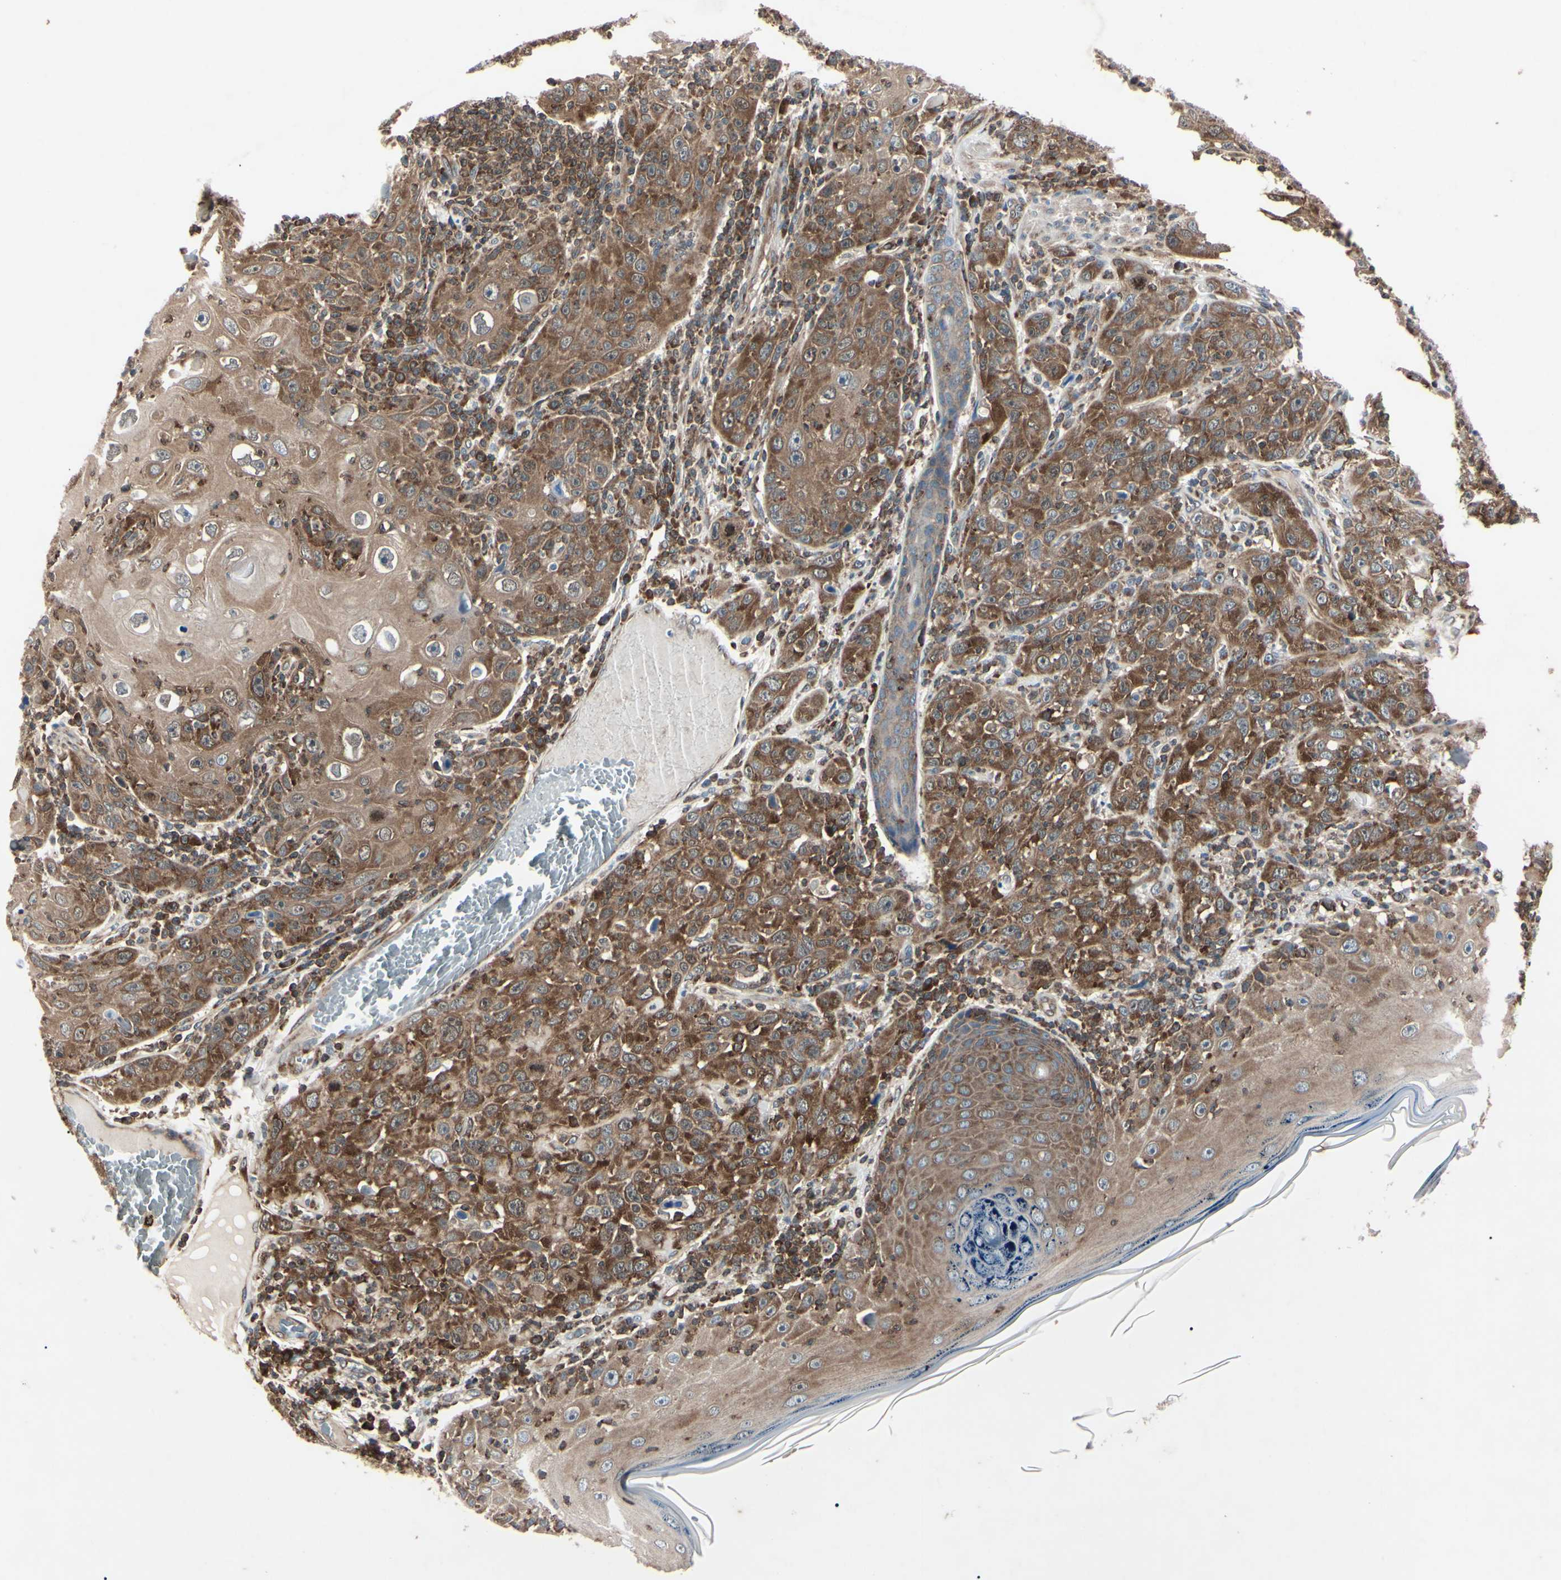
{"staining": {"intensity": "strong", "quantity": ">75%", "location": "cytoplasmic/membranous"}, "tissue": "skin cancer", "cell_type": "Tumor cells", "image_type": "cancer", "snomed": [{"axis": "morphology", "description": "Squamous cell carcinoma, NOS"}, {"axis": "topography", "description": "Skin"}], "caption": "Squamous cell carcinoma (skin) stained with a brown dye shows strong cytoplasmic/membranous positive staining in approximately >75% of tumor cells.", "gene": "MAPRE1", "patient": {"sex": "female", "age": 88}}